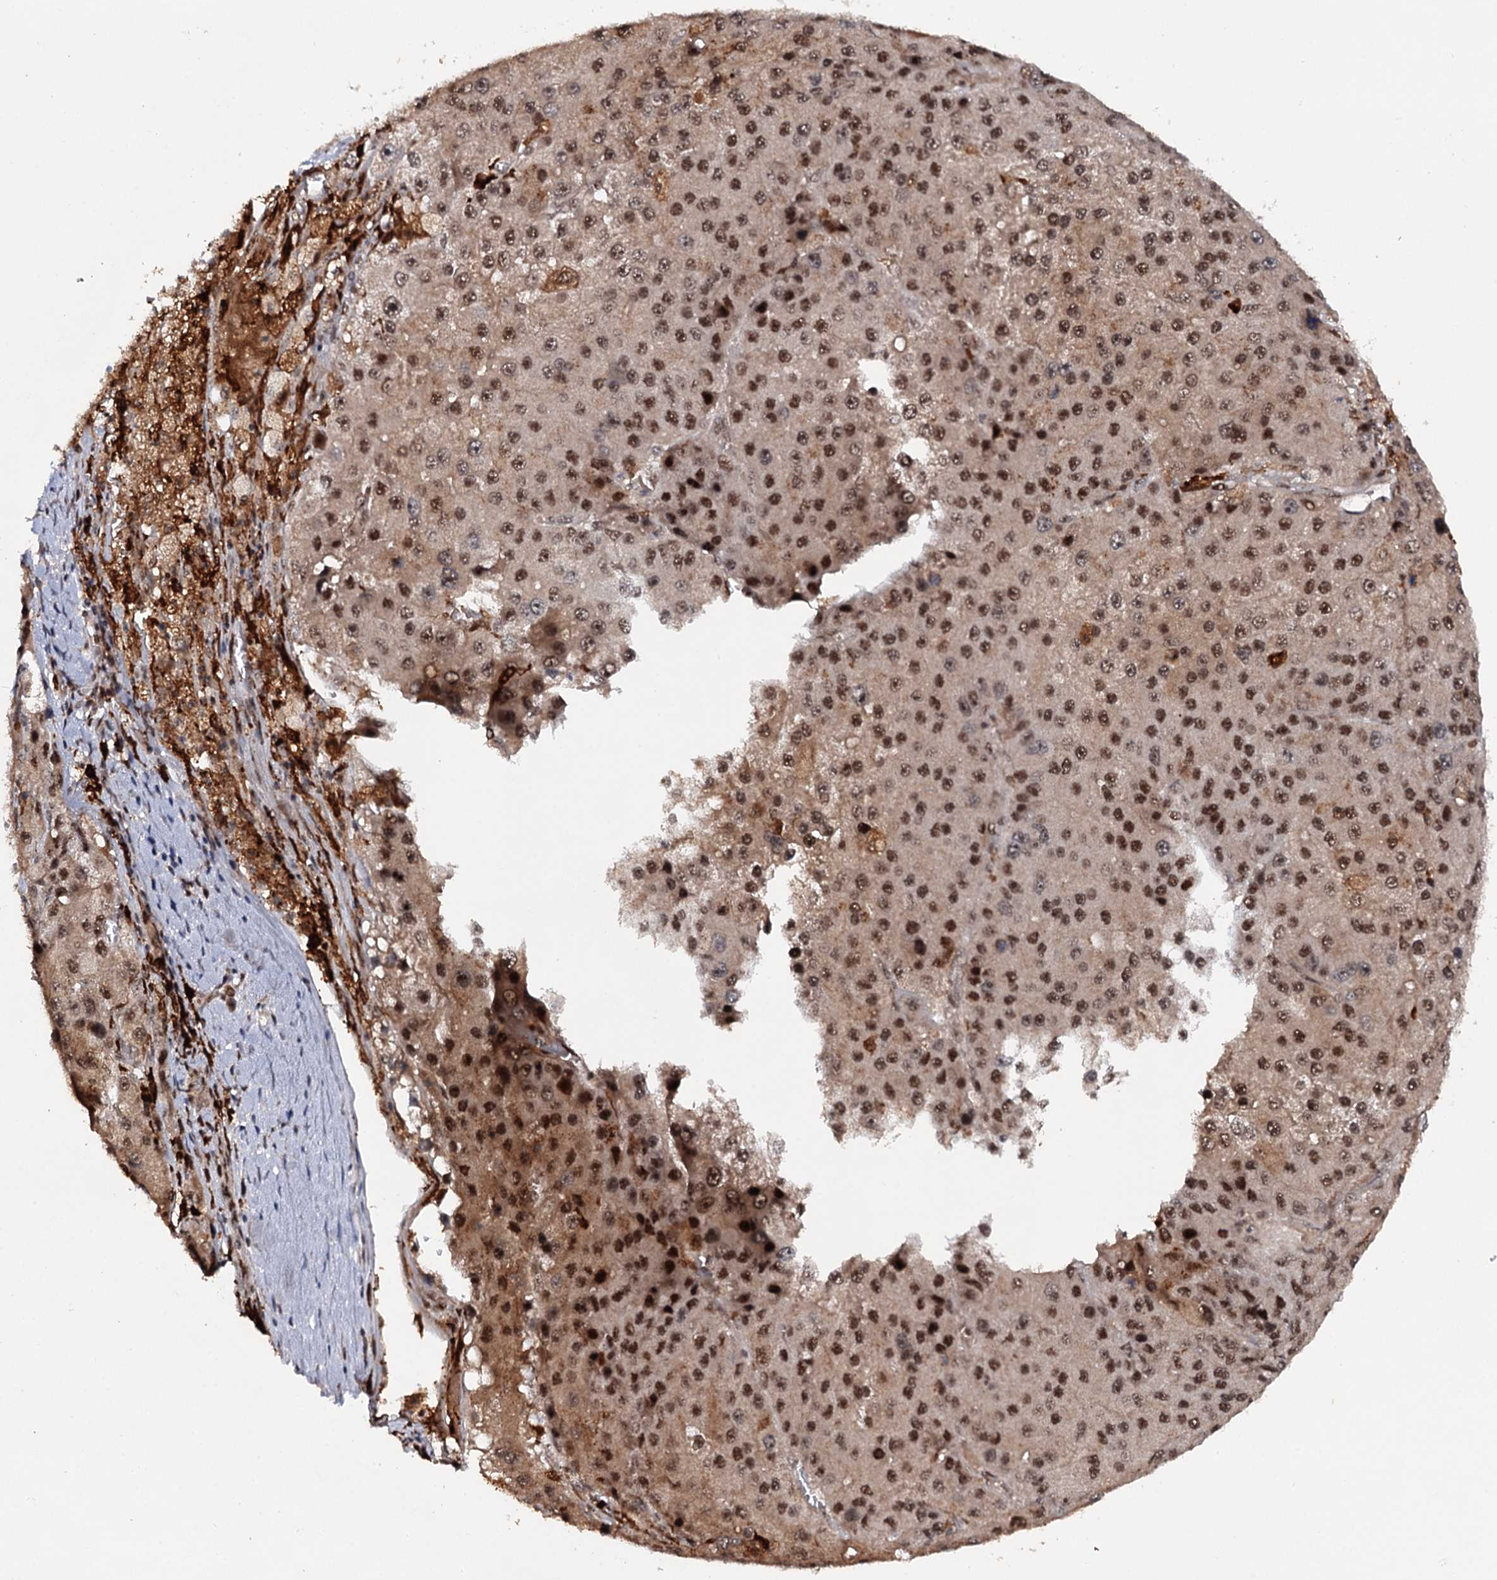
{"staining": {"intensity": "strong", "quantity": ">75%", "location": "nuclear"}, "tissue": "liver cancer", "cell_type": "Tumor cells", "image_type": "cancer", "snomed": [{"axis": "morphology", "description": "Carcinoma, Hepatocellular, NOS"}, {"axis": "topography", "description": "Liver"}], "caption": "High-magnification brightfield microscopy of hepatocellular carcinoma (liver) stained with DAB (brown) and counterstained with hematoxylin (blue). tumor cells exhibit strong nuclear positivity is seen in about>75% of cells. The protein of interest is shown in brown color, while the nuclei are stained blue.", "gene": "BUD13", "patient": {"sex": "female", "age": 73}}